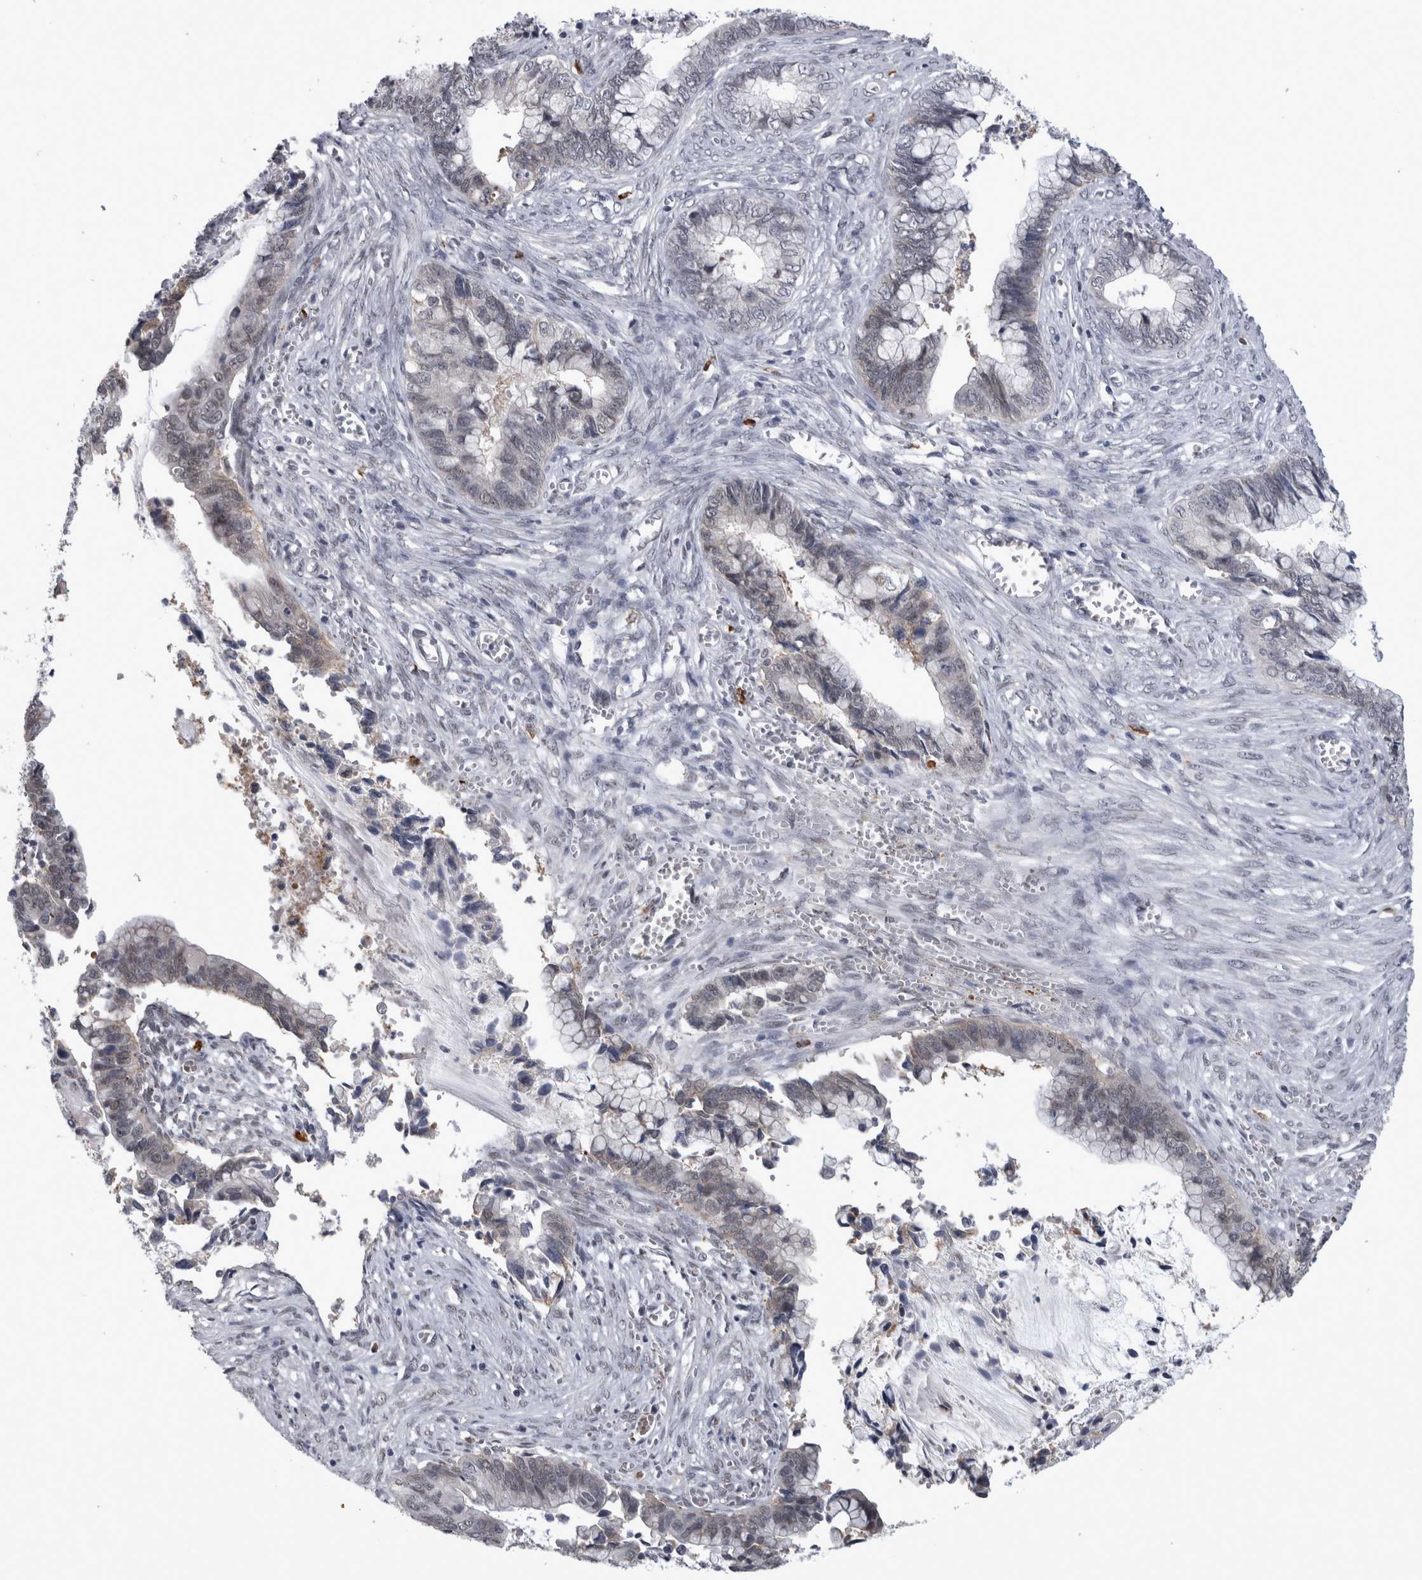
{"staining": {"intensity": "weak", "quantity": "<25%", "location": "nuclear"}, "tissue": "cervical cancer", "cell_type": "Tumor cells", "image_type": "cancer", "snomed": [{"axis": "morphology", "description": "Adenocarcinoma, NOS"}, {"axis": "topography", "description": "Cervix"}], "caption": "The image shows no staining of tumor cells in cervical cancer (adenocarcinoma).", "gene": "PEBP4", "patient": {"sex": "female", "age": 44}}